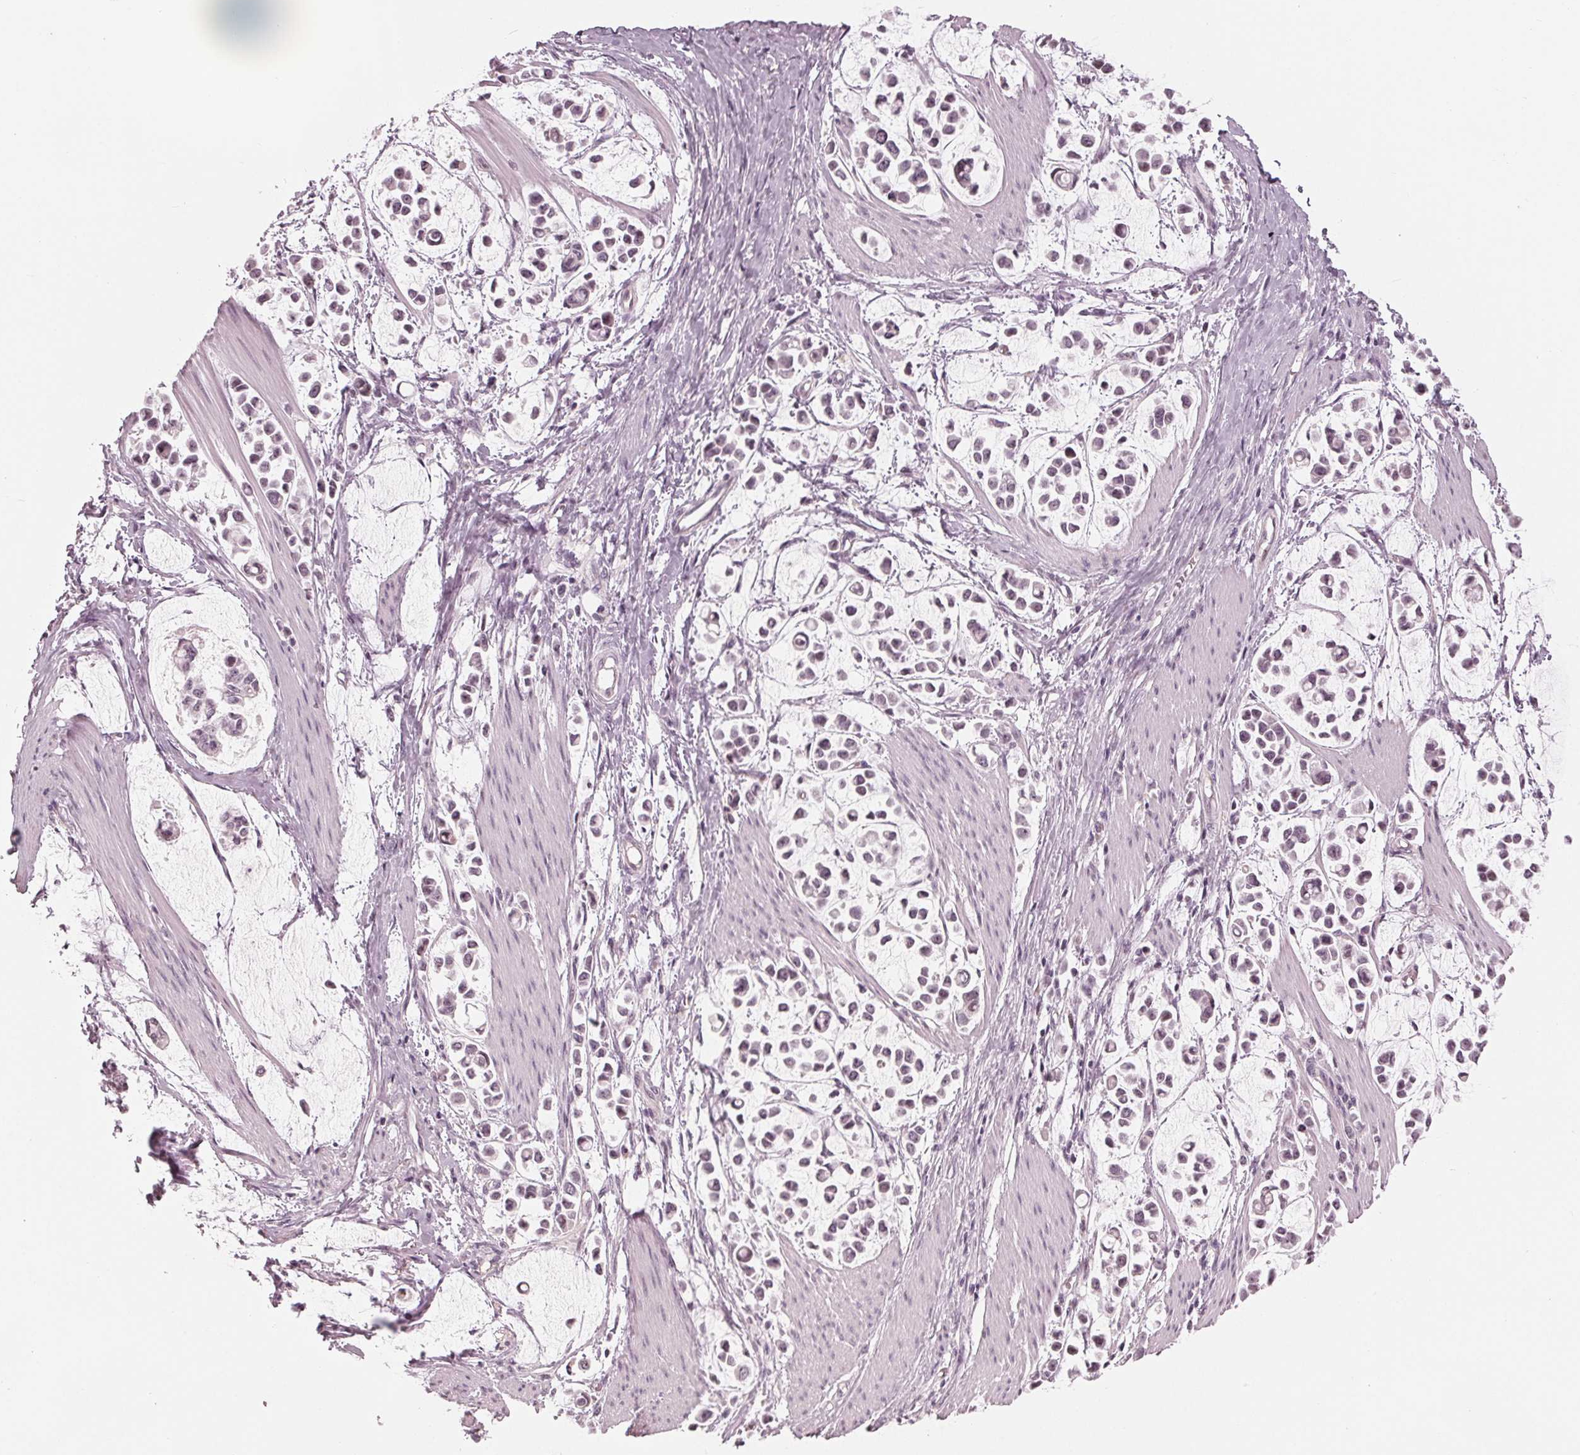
{"staining": {"intensity": "weak", "quantity": "<25%", "location": "nuclear"}, "tissue": "stomach cancer", "cell_type": "Tumor cells", "image_type": "cancer", "snomed": [{"axis": "morphology", "description": "Adenocarcinoma, NOS"}, {"axis": "topography", "description": "Stomach"}], "caption": "An IHC micrograph of stomach cancer (adenocarcinoma) is shown. There is no staining in tumor cells of stomach cancer (adenocarcinoma).", "gene": "ADPRHL1", "patient": {"sex": "male", "age": 82}}